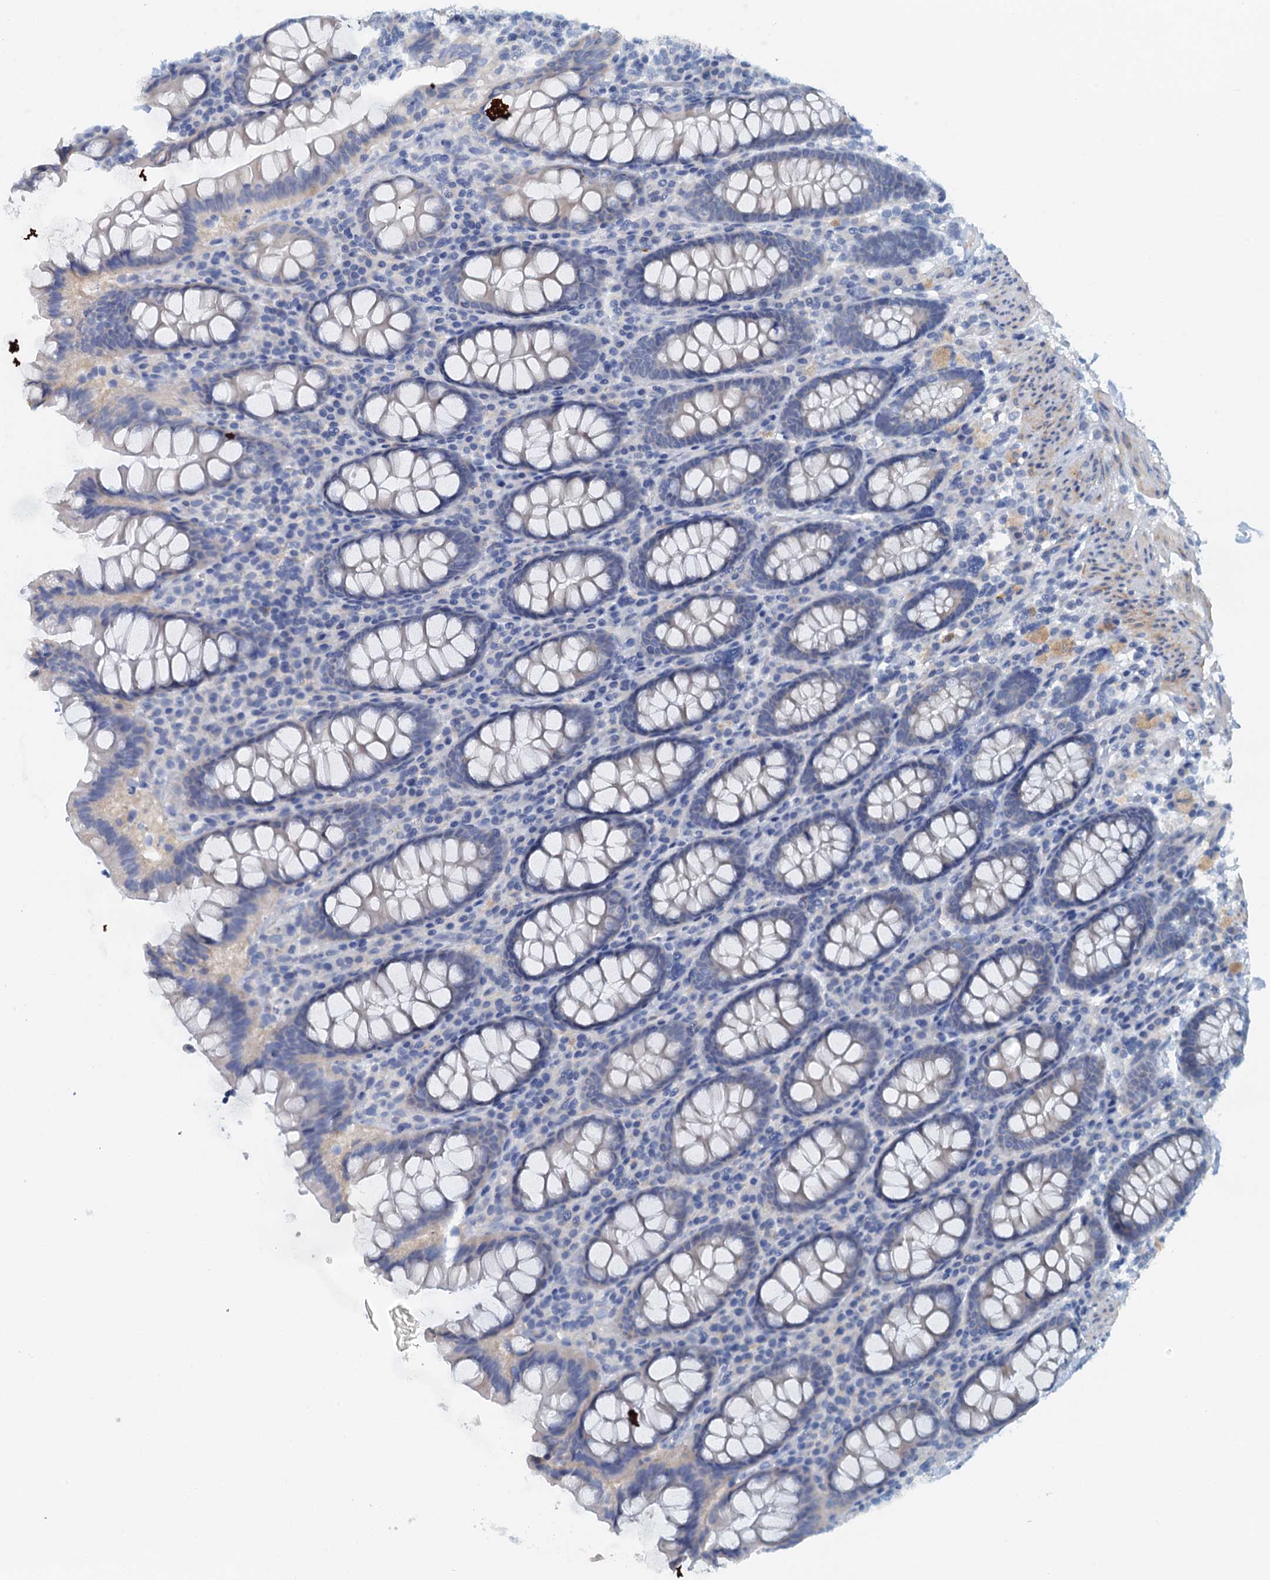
{"staining": {"intensity": "negative", "quantity": "none", "location": "none"}, "tissue": "colon", "cell_type": "Endothelial cells", "image_type": "normal", "snomed": [{"axis": "morphology", "description": "Normal tissue, NOS"}, {"axis": "topography", "description": "Colon"}], "caption": "Endothelial cells show no significant positivity in unremarkable colon.", "gene": "DTD1", "patient": {"sex": "female", "age": 79}}